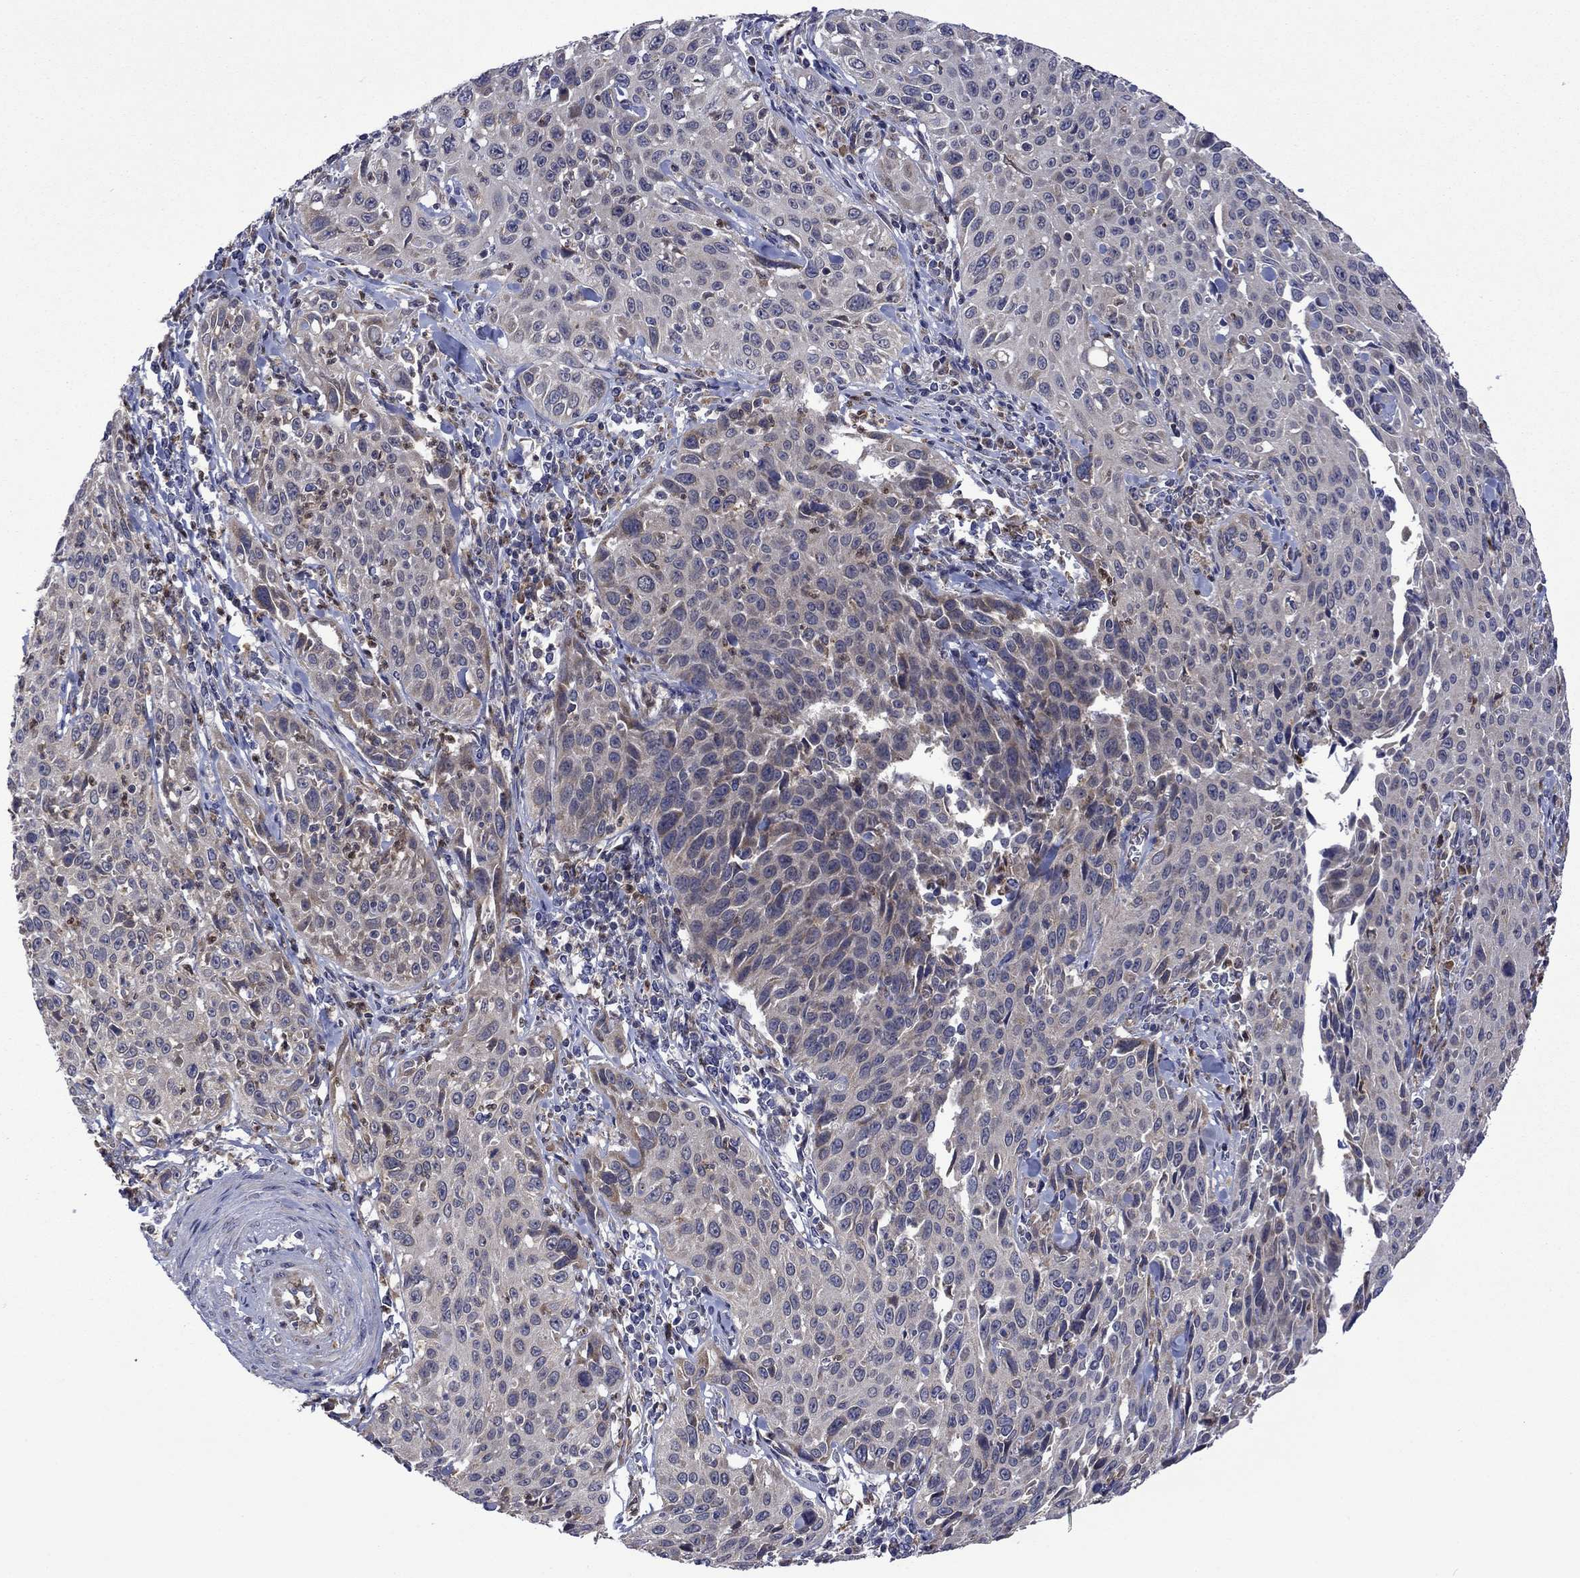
{"staining": {"intensity": "negative", "quantity": "none", "location": "none"}, "tissue": "cervical cancer", "cell_type": "Tumor cells", "image_type": "cancer", "snomed": [{"axis": "morphology", "description": "Squamous cell carcinoma, NOS"}, {"axis": "topography", "description": "Cervix"}], "caption": "Immunohistochemical staining of human cervical cancer shows no significant expression in tumor cells.", "gene": "FURIN", "patient": {"sex": "female", "age": 26}}